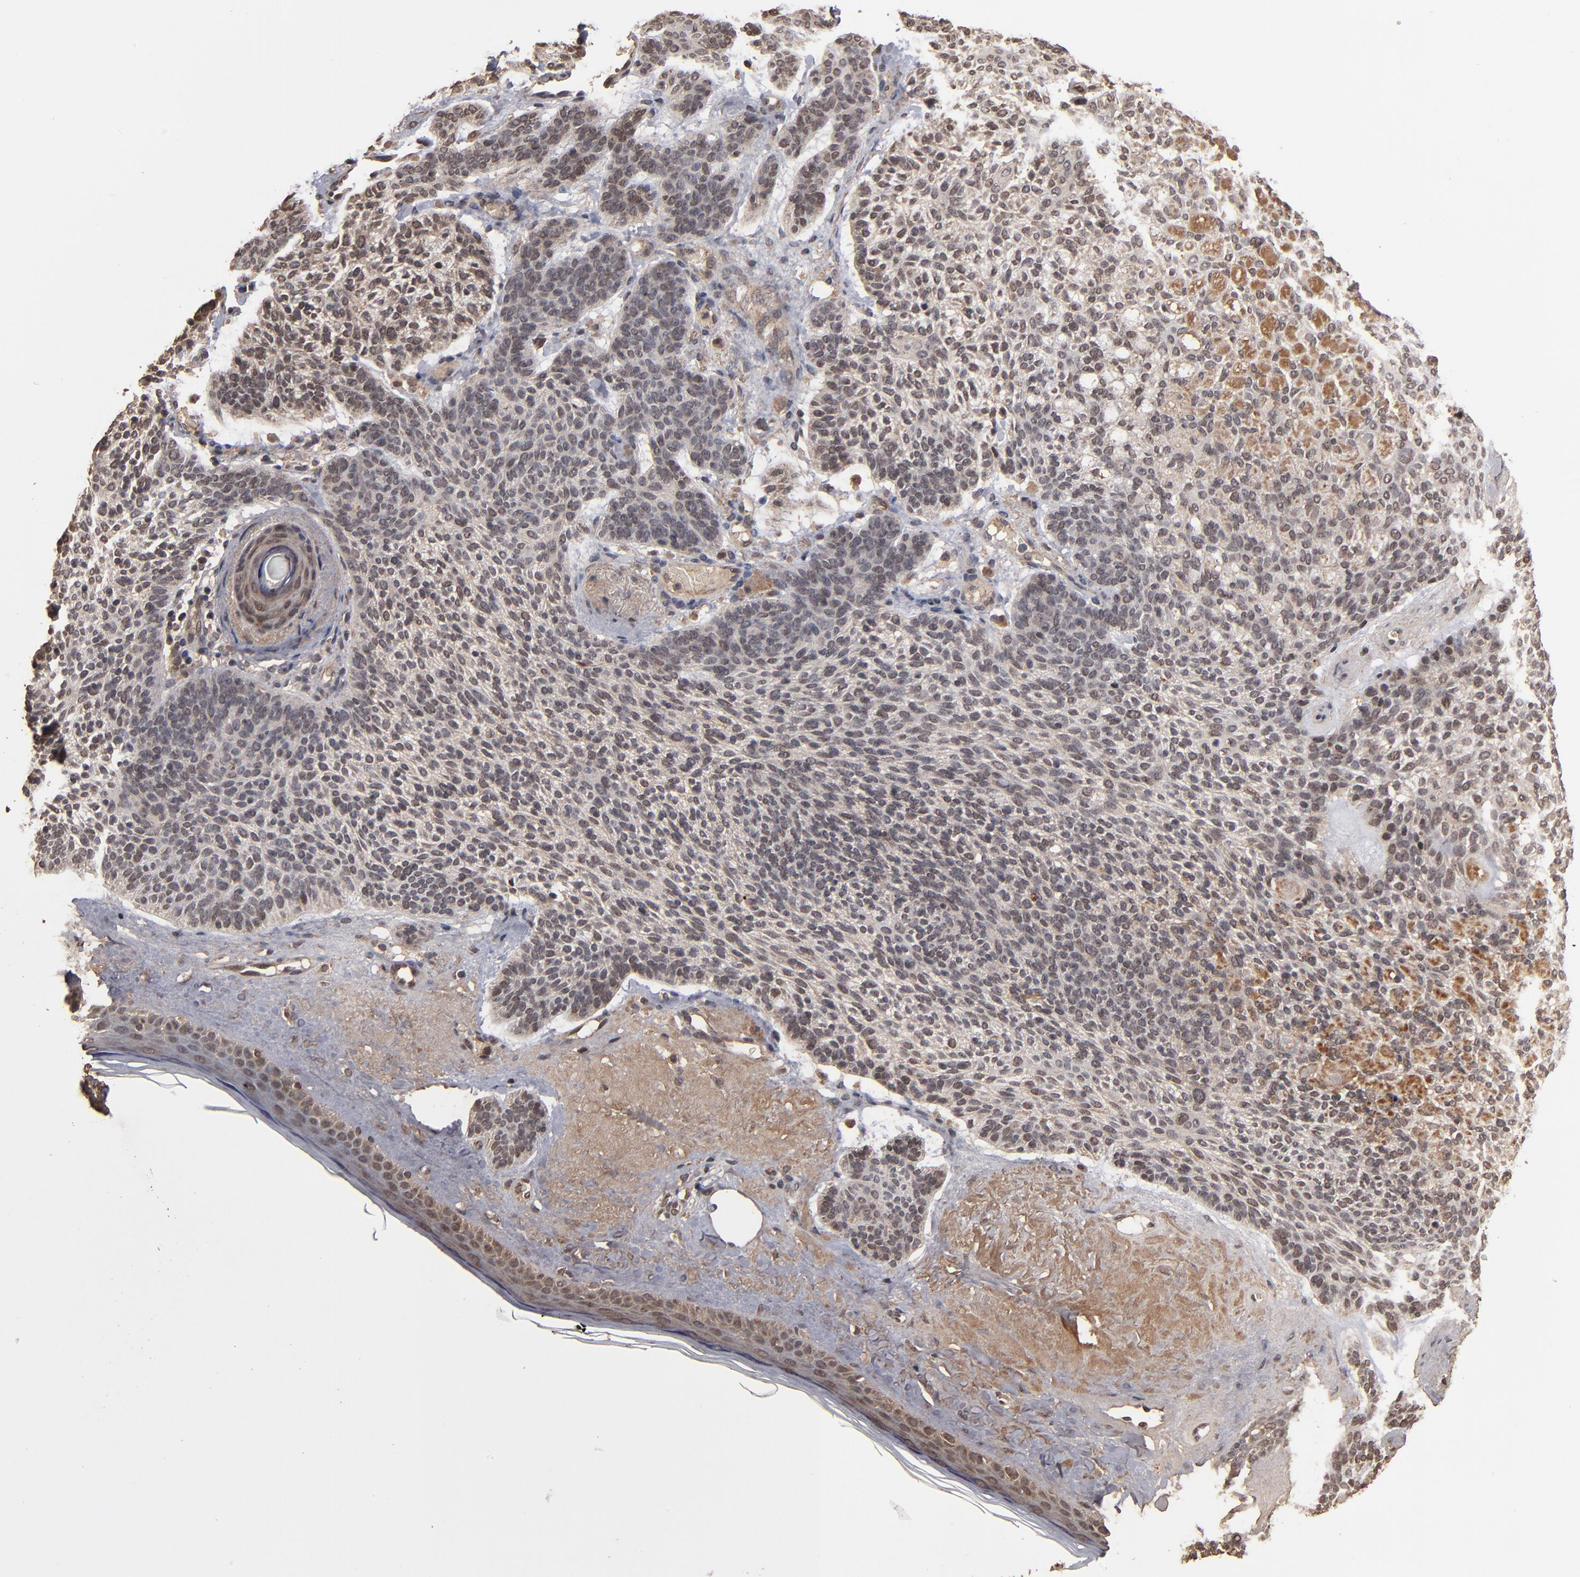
{"staining": {"intensity": "weak", "quantity": "25%-75%", "location": "cytoplasmic/membranous,nuclear"}, "tissue": "skin cancer", "cell_type": "Tumor cells", "image_type": "cancer", "snomed": [{"axis": "morphology", "description": "Normal tissue, NOS"}, {"axis": "morphology", "description": "Basal cell carcinoma"}, {"axis": "topography", "description": "Skin"}], "caption": "Immunohistochemical staining of basal cell carcinoma (skin) displays low levels of weak cytoplasmic/membranous and nuclear expression in about 25%-75% of tumor cells.", "gene": "NXF2B", "patient": {"sex": "female", "age": 70}}